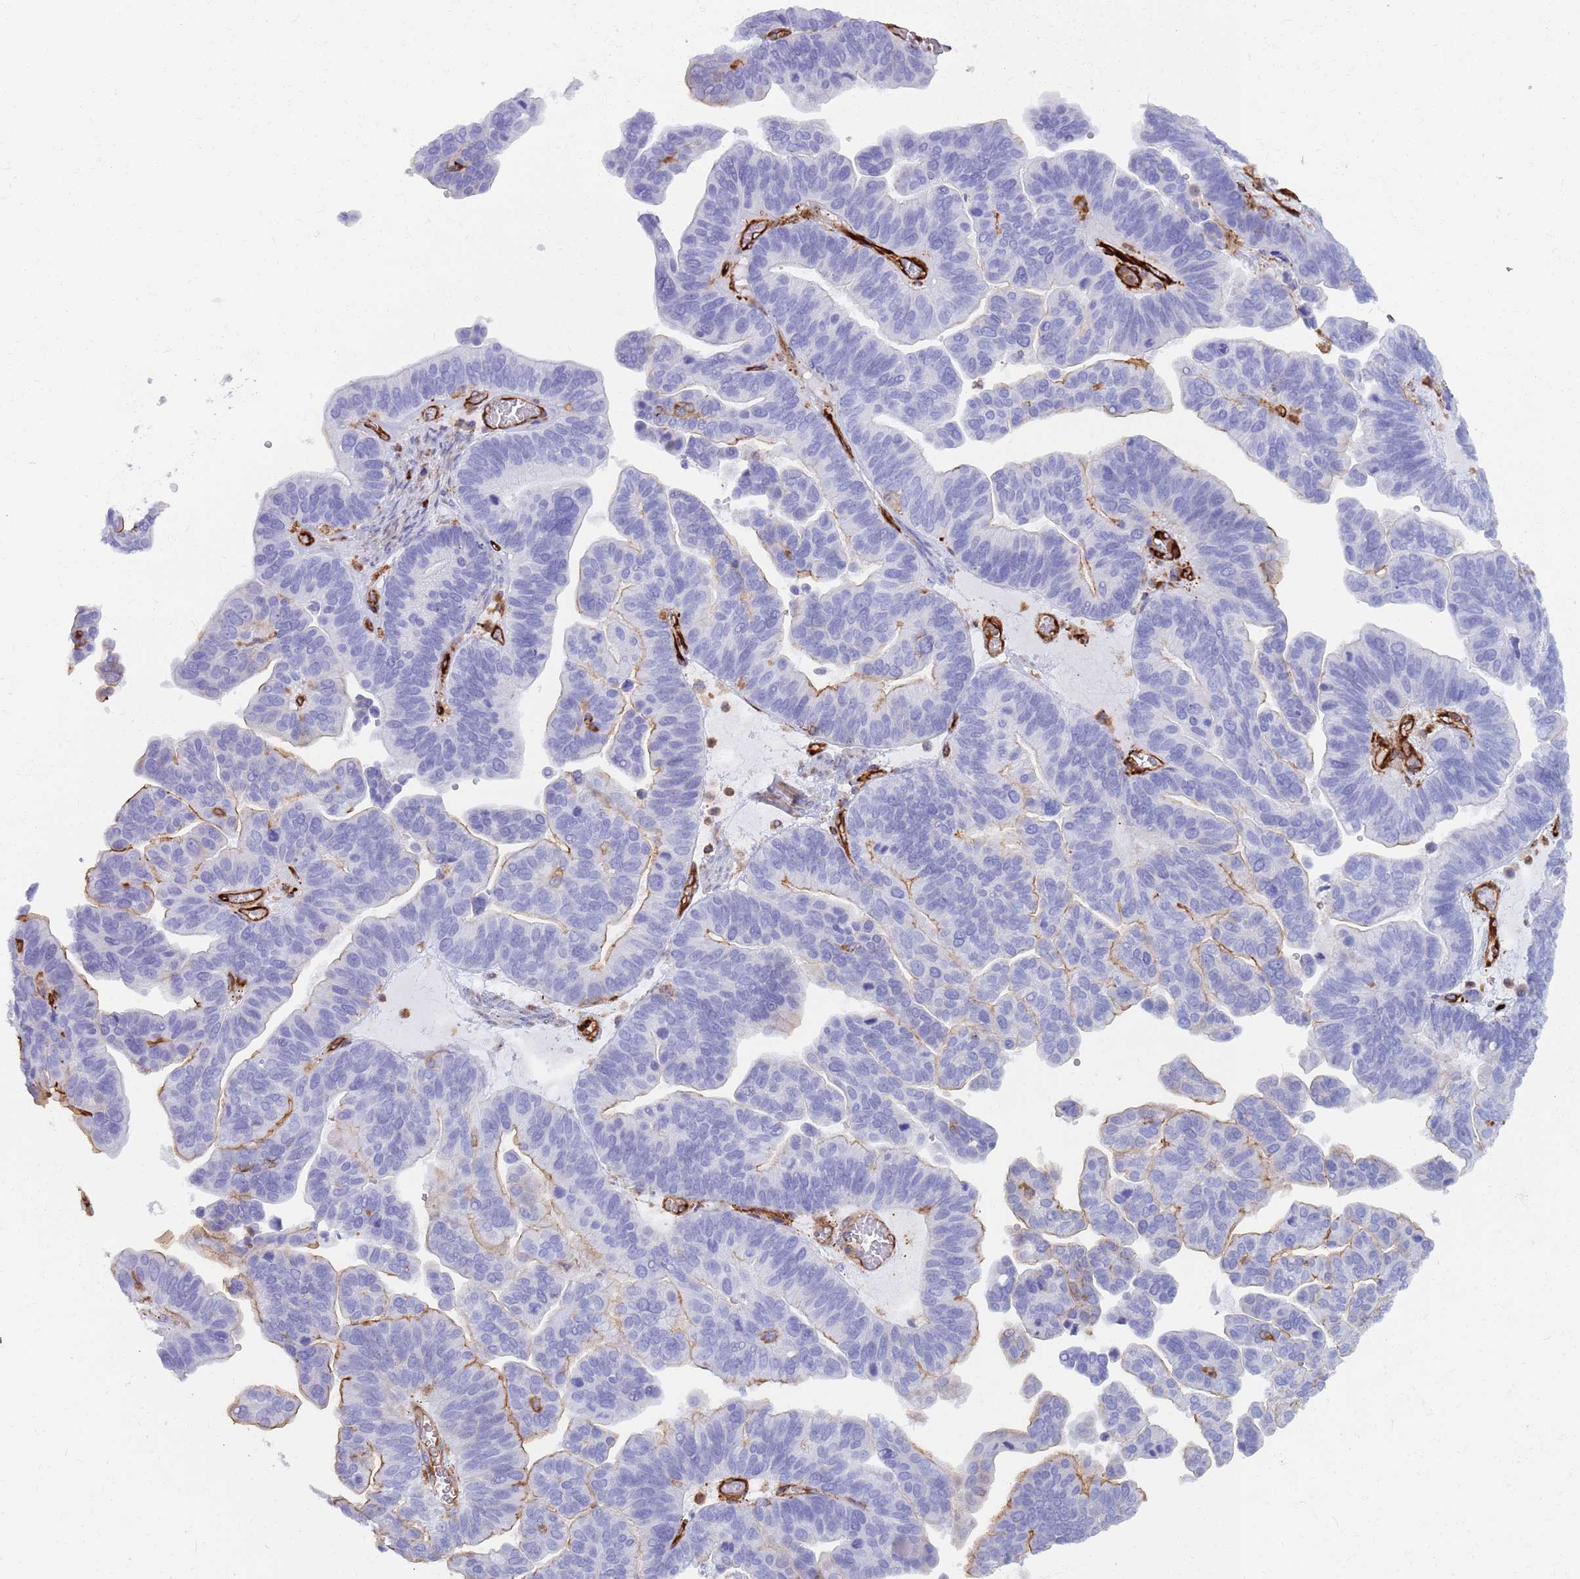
{"staining": {"intensity": "negative", "quantity": "none", "location": "none"}, "tissue": "ovarian cancer", "cell_type": "Tumor cells", "image_type": "cancer", "snomed": [{"axis": "morphology", "description": "Cystadenocarcinoma, serous, NOS"}, {"axis": "topography", "description": "Ovary"}], "caption": "Immunohistochemistry (IHC) histopathology image of neoplastic tissue: ovarian serous cystadenocarcinoma stained with DAB exhibits no significant protein expression in tumor cells.", "gene": "KBTBD7", "patient": {"sex": "female", "age": 56}}